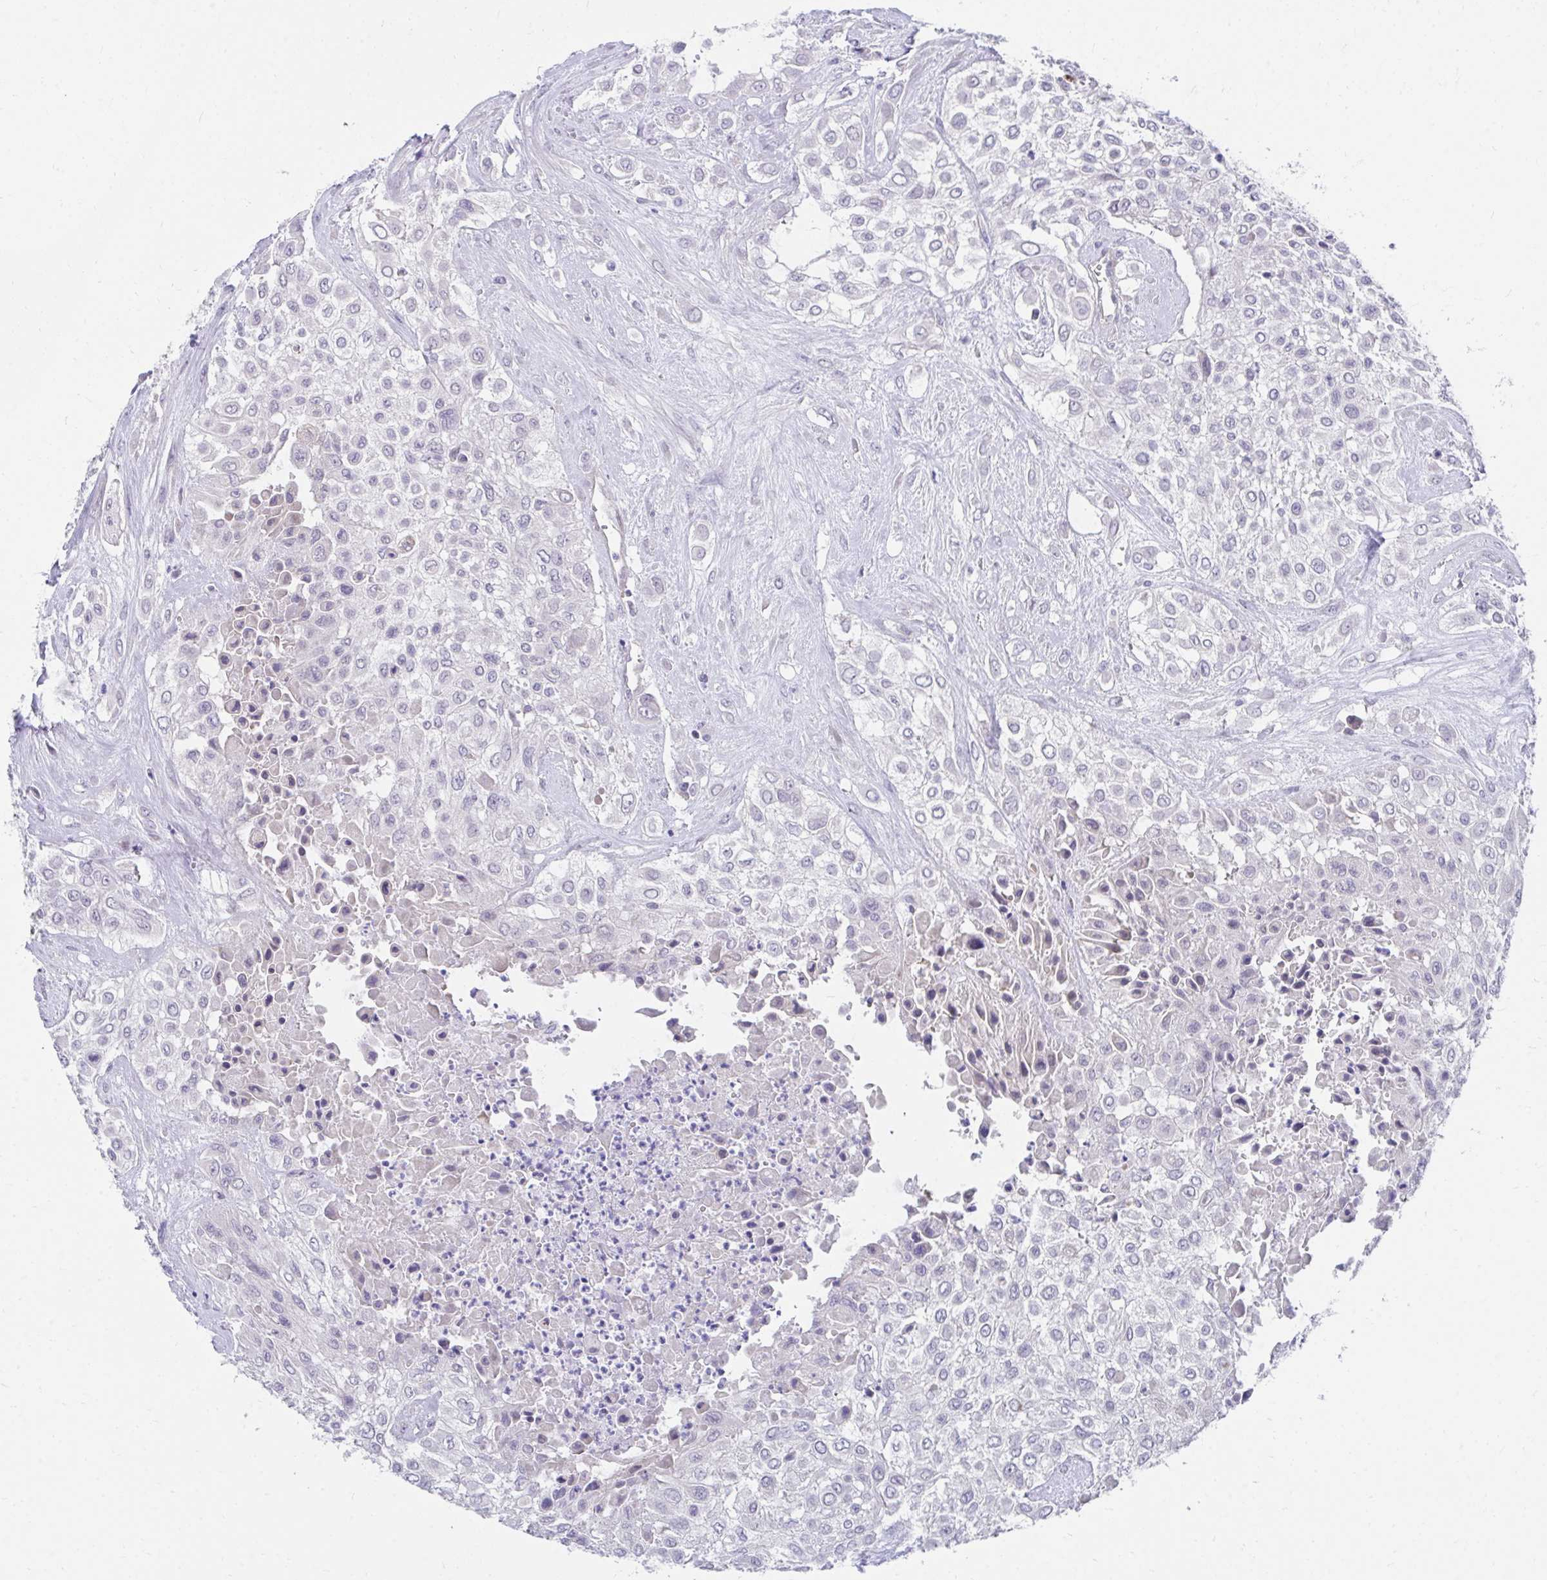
{"staining": {"intensity": "negative", "quantity": "none", "location": "none"}, "tissue": "urothelial cancer", "cell_type": "Tumor cells", "image_type": "cancer", "snomed": [{"axis": "morphology", "description": "Urothelial carcinoma, High grade"}, {"axis": "topography", "description": "Urinary bladder"}], "caption": "Urothelial cancer was stained to show a protein in brown. There is no significant staining in tumor cells. (DAB immunohistochemistry (IHC) visualized using brightfield microscopy, high magnification).", "gene": "SLAMF7", "patient": {"sex": "male", "age": 57}}